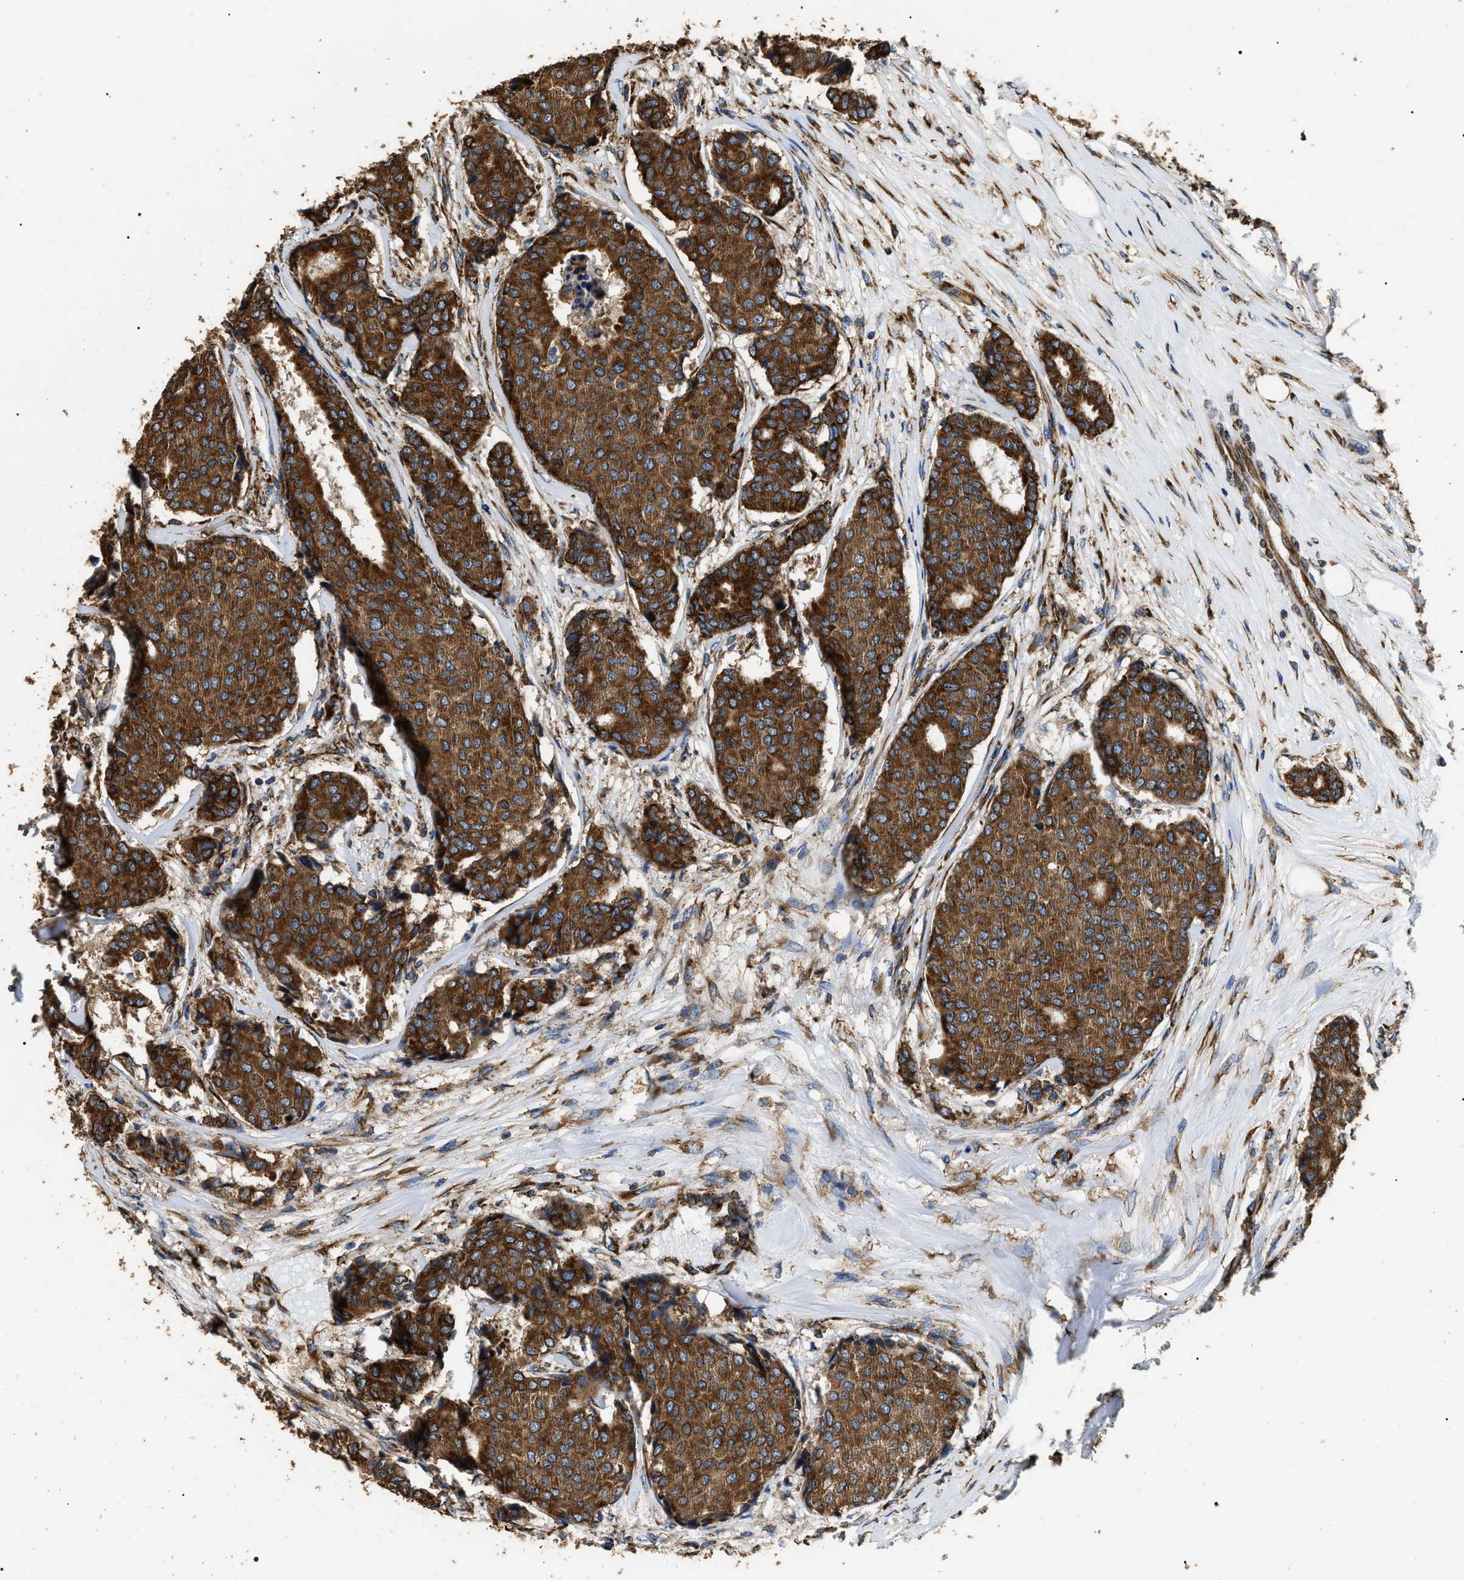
{"staining": {"intensity": "strong", "quantity": ">75%", "location": "cytoplasmic/membranous"}, "tissue": "breast cancer", "cell_type": "Tumor cells", "image_type": "cancer", "snomed": [{"axis": "morphology", "description": "Duct carcinoma"}, {"axis": "topography", "description": "Breast"}], "caption": "Tumor cells display strong cytoplasmic/membranous staining in approximately >75% of cells in breast cancer (intraductal carcinoma). (DAB IHC, brown staining for protein, blue staining for nuclei).", "gene": "KTN1", "patient": {"sex": "female", "age": 75}}